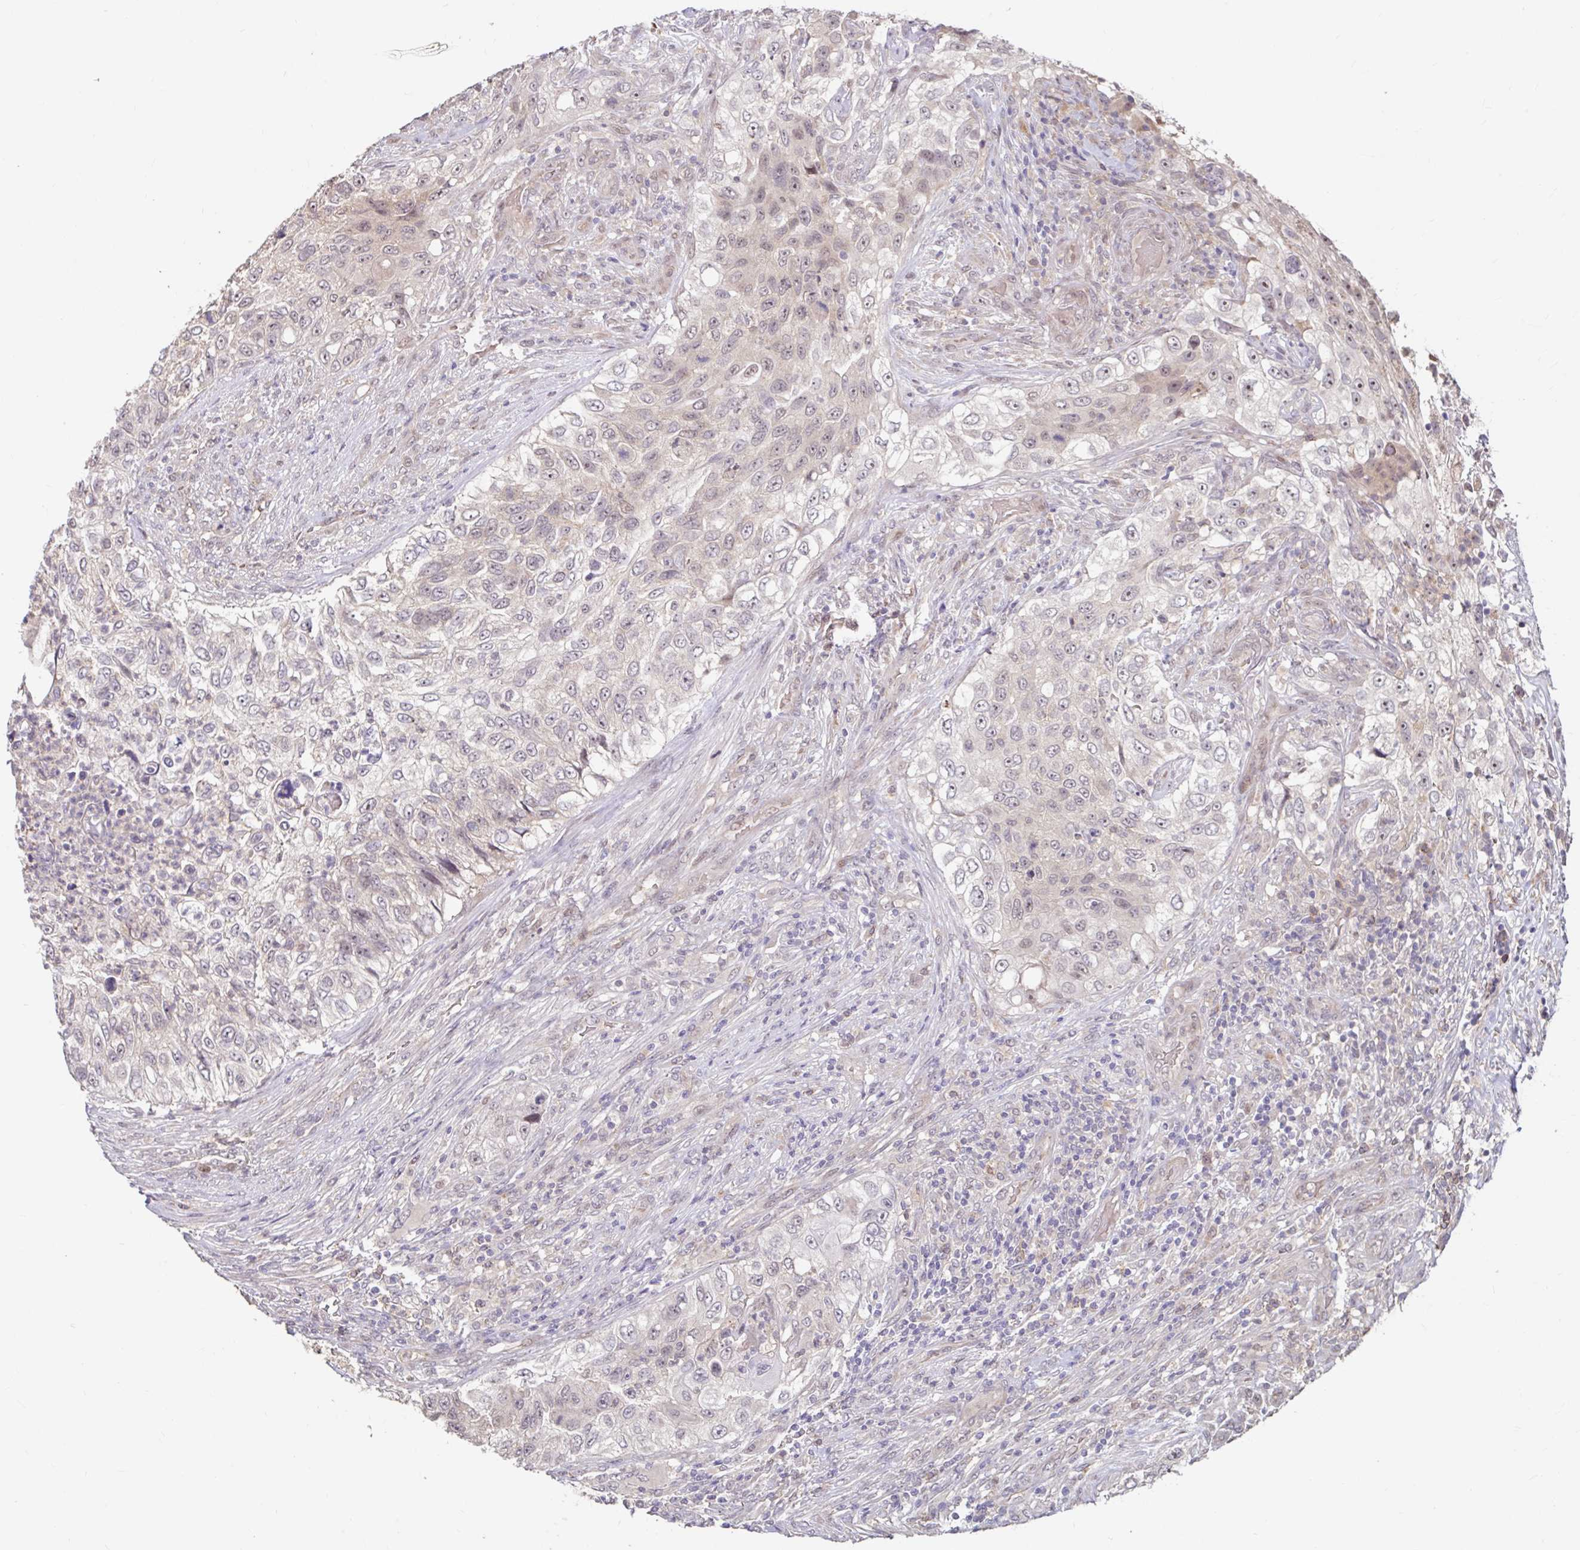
{"staining": {"intensity": "weak", "quantity": "<25%", "location": "nuclear"}, "tissue": "urothelial cancer", "cell_type": "Tumor cells", "image_type": "cancer", "snomed": [{"axis": "morphology", "description": "Urothelial carcinoma, High grade"}, {"axis": "topography", "description": "Urinary bladder"}], "caption": "Tumor cells are negative for protein expression in human urothelial carcinoma (high-grade).", "gene": "STYXL1", "patient": {"sex": "female", "age": 60}}